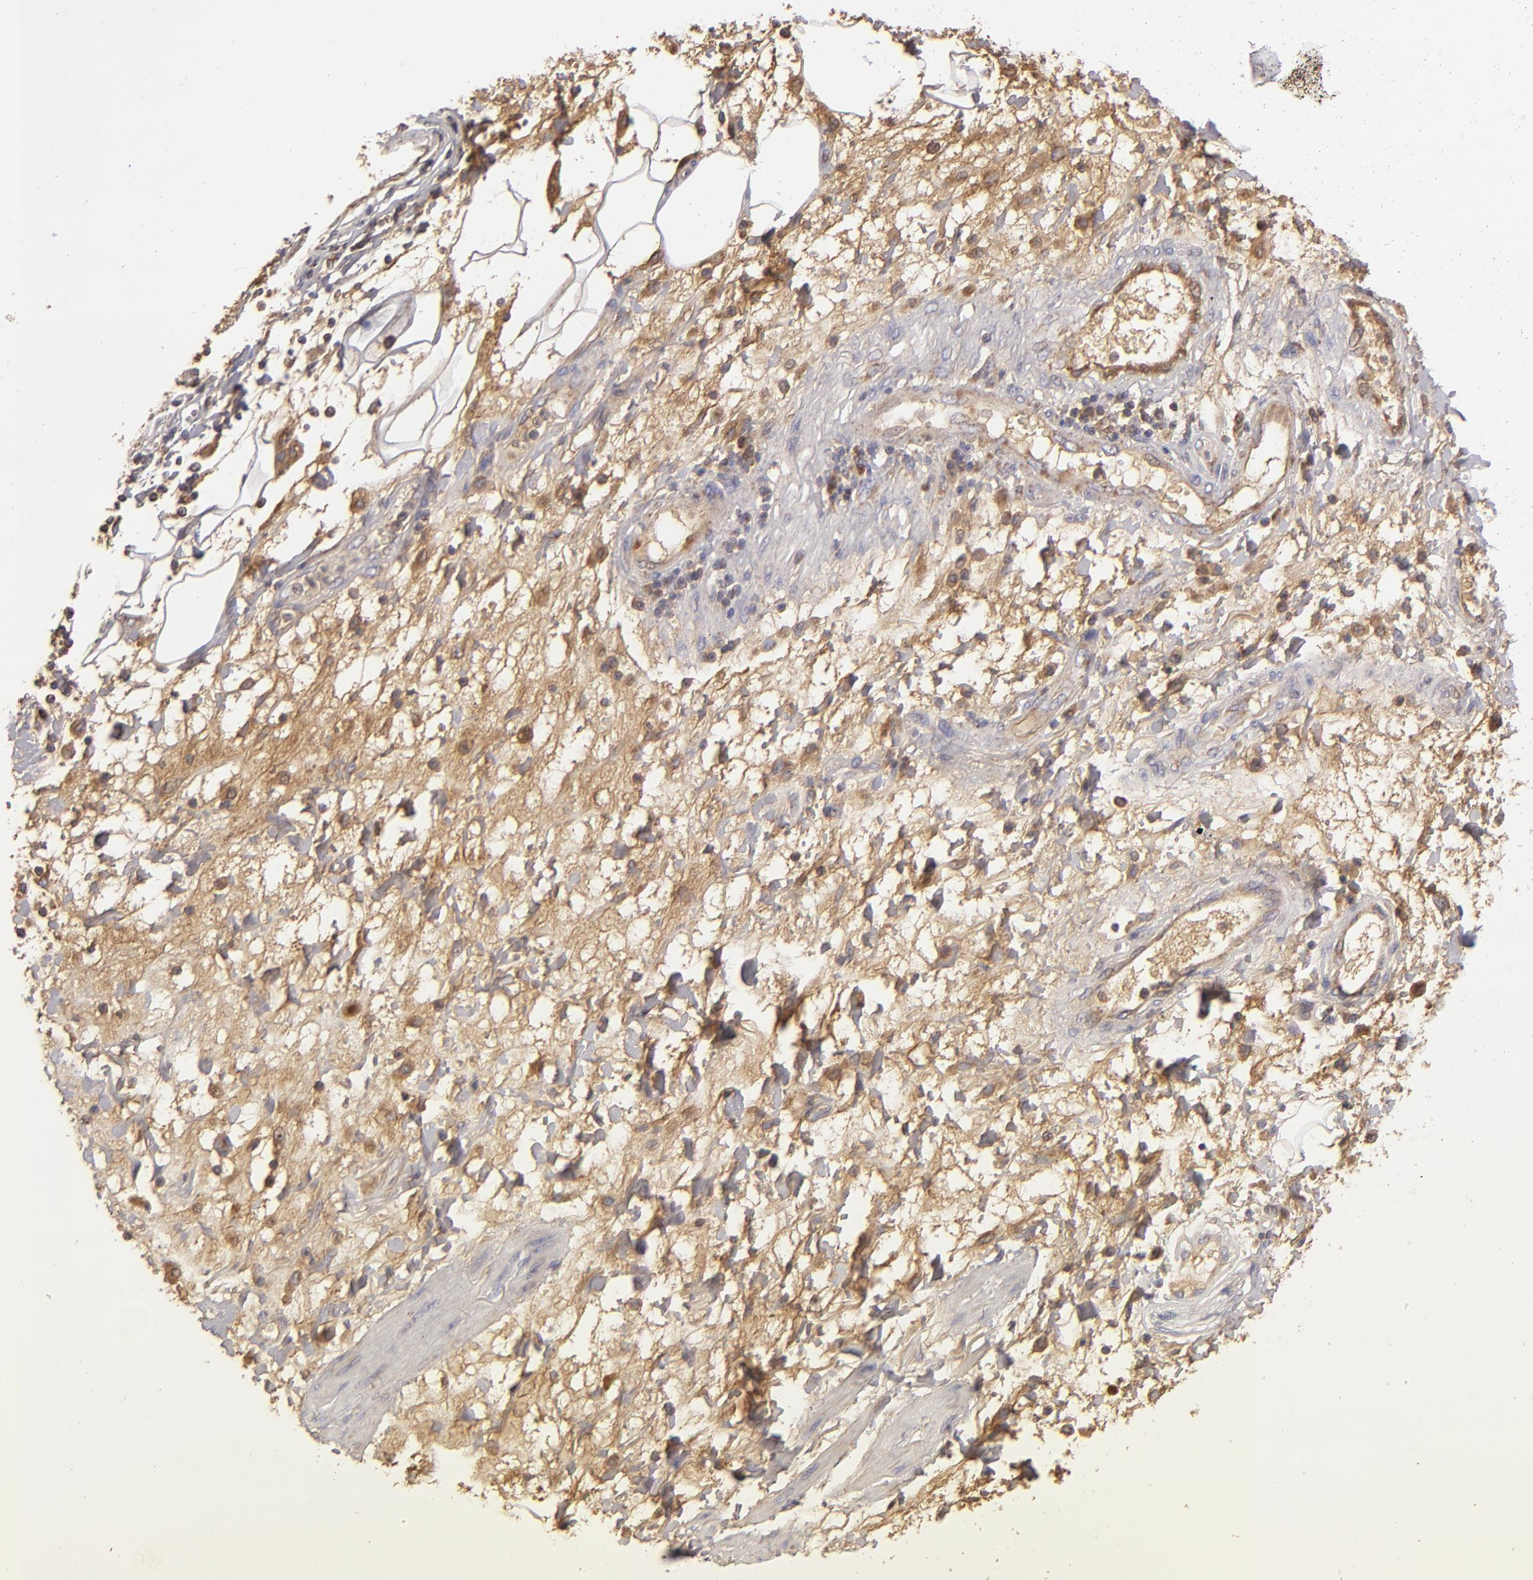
{"staining": {"intensity": "moderate", "quantity": ">75%", "location": "cytoplasmic/membranous"}, "tissue": "stomach cancer", "cell_type": "Tumor cells", "image_type": "cancer", "snomed": [{"axis": "morphology", "description": "Adenocarcinoma, NOS"}, {"axis": "topography", "description": "Pancreas"}, {"axis": "topography", "description": "Stomach, upper"}], "caption": "DAB immunohistochemical staining of stomach cancer demonstrates moderate cytoplasmic/membranous protein staining in about >75% of tumor cells.", "gene": "CFB", "patient": {"sex": "male", "age": 77}}